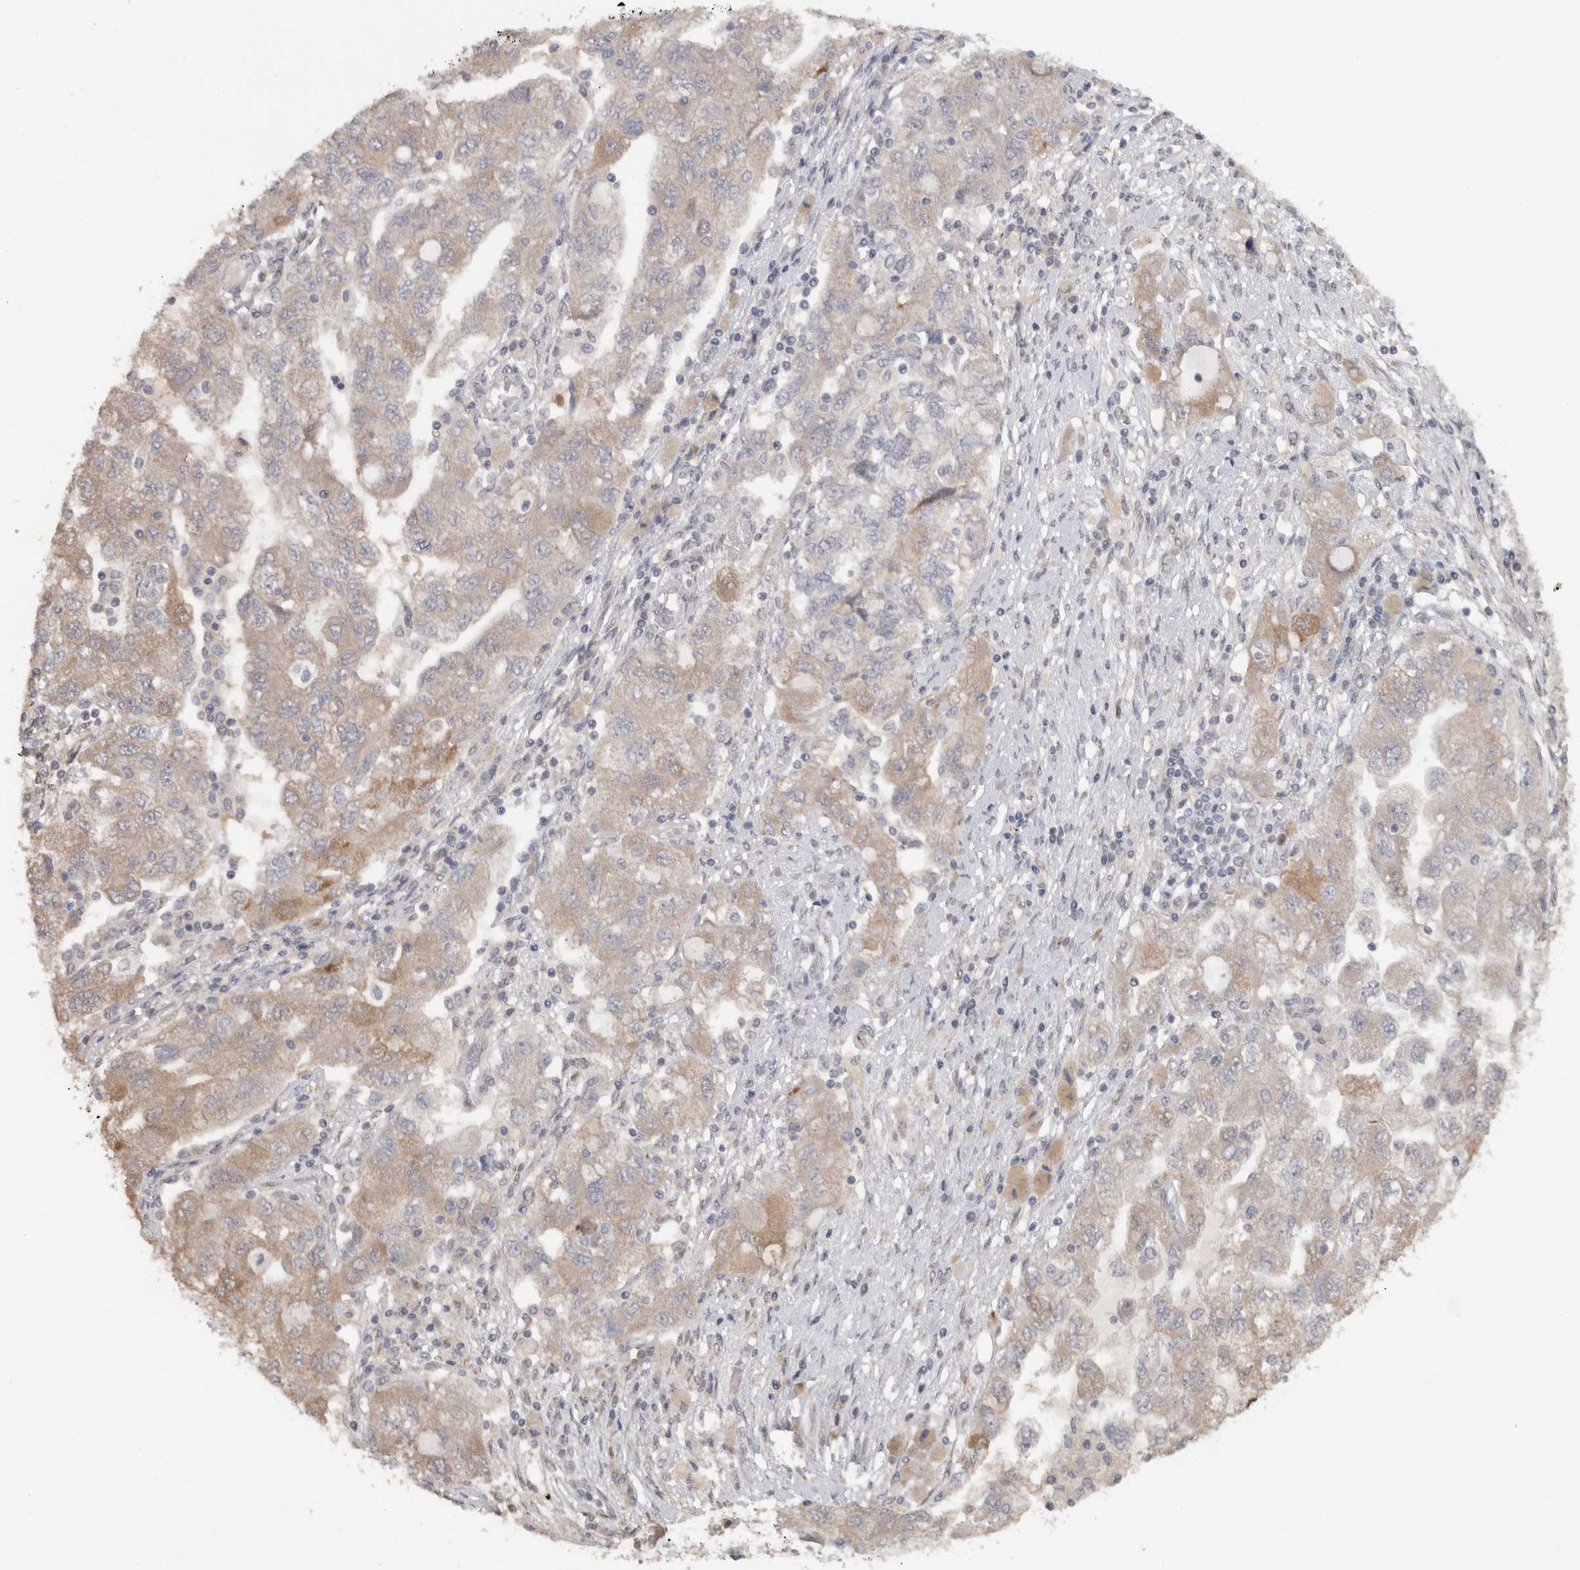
{"staining": {"intensity": "weak", "quantity": "25%-75%", "location": "cytoplasmic/membranous"}, "tissue": "ovarian cancer", "cell_type": "Tumor cells", "image_type": "cancer", "snomed": [{"axis": "morphology", "description": "Carcinoma, NOS"}, {"axis": "morphology", "description": "Cystadenocarcinoma, serous, NOS"}, {"axis": "topography", "description": "Ovary"}], "caption": "Immunohistochemical staining of human ovarian carcinoma exhibits low levels of weak cytoplasmic/membranous positivity in approximately 25%-75% of tumor cells.", "gene": "DYRK2", "patient": {"sex": "female", "age": 69}}